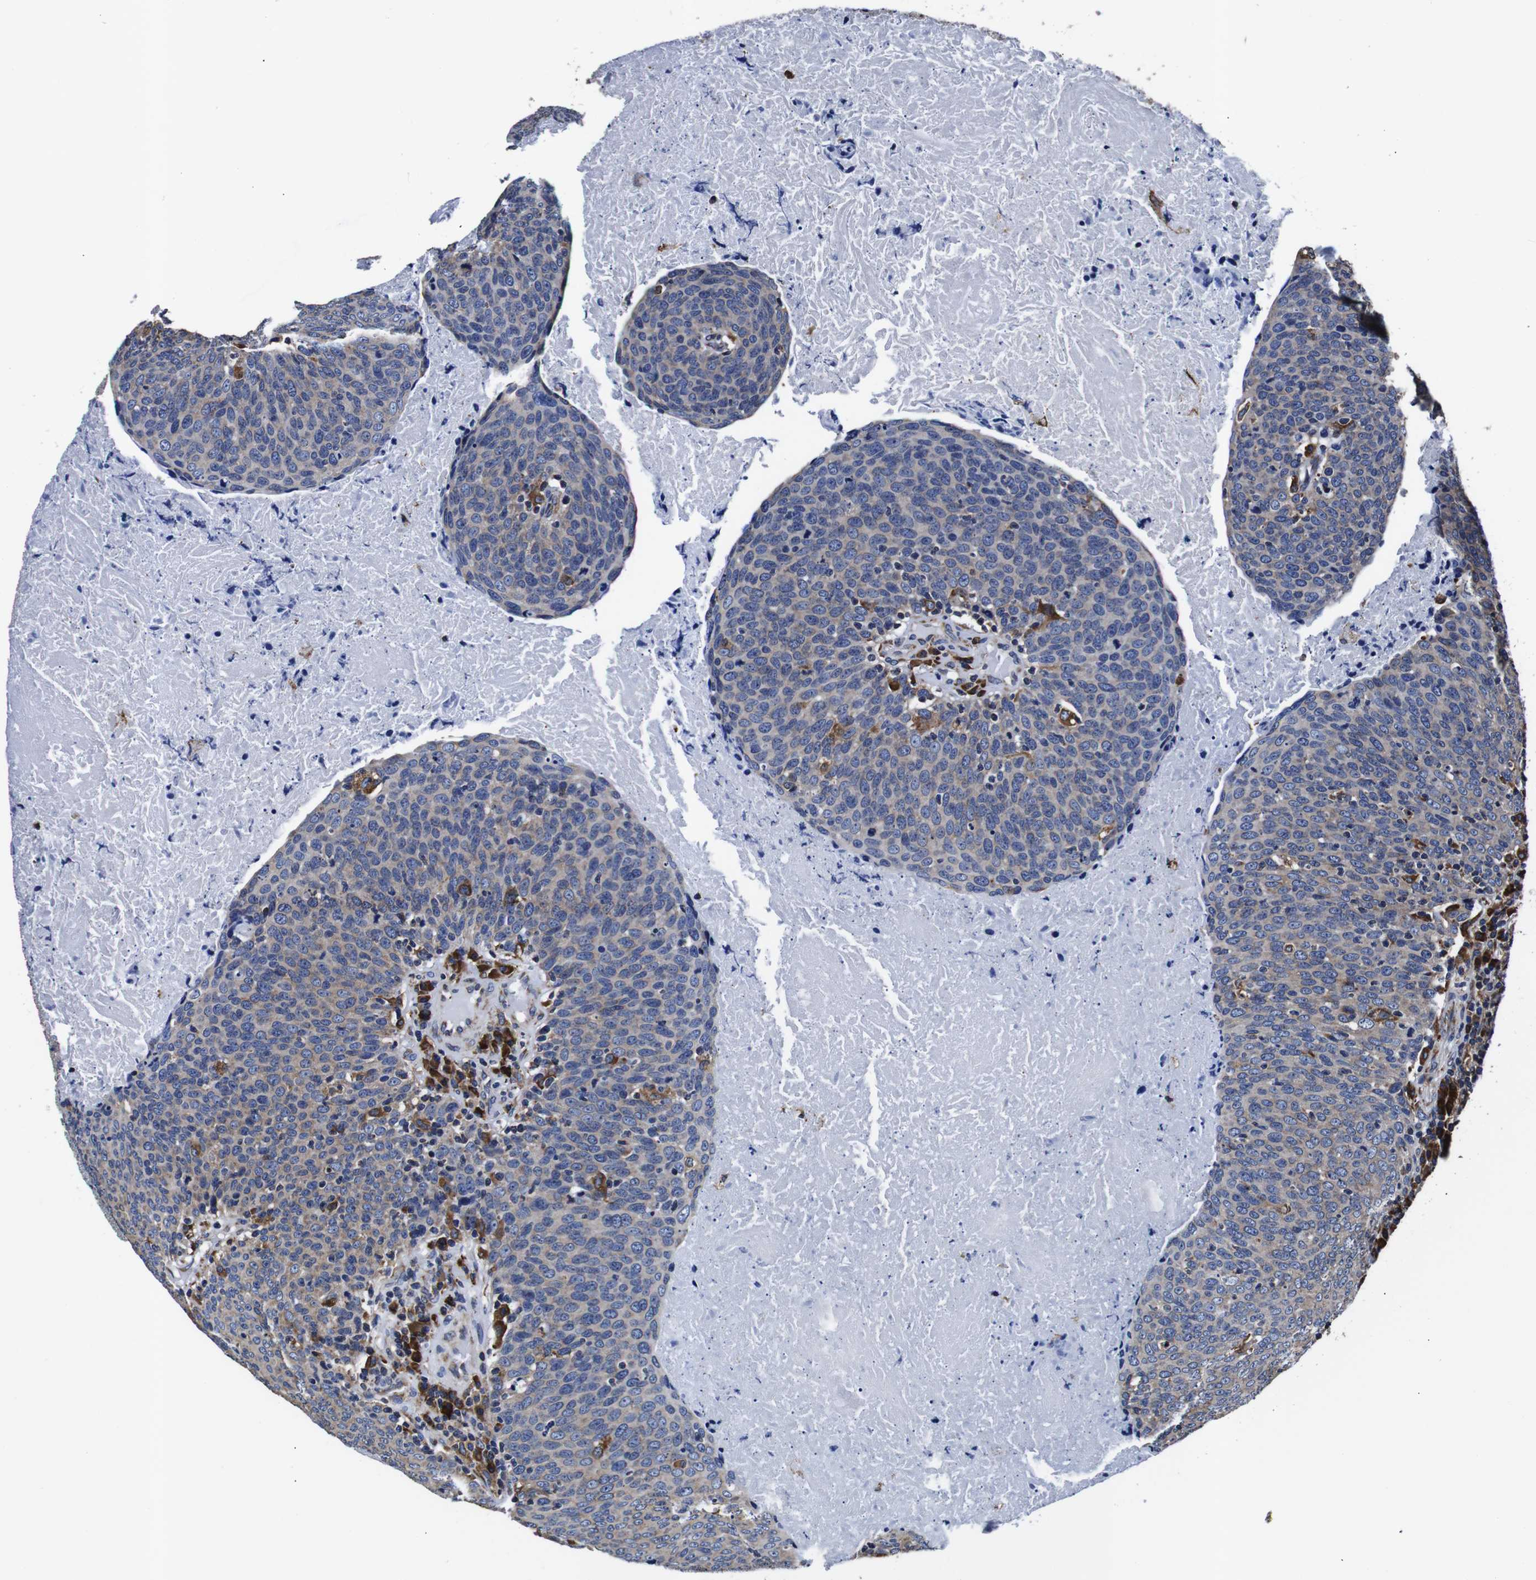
{"staining": {"intensity": "negative", "quantity": "none", "location": "none"}, "tissue": "head and neck cancer", "cell_type": "Tumor cells", "image_type": "cancer", "snomed": [{"axis": "morphology", "description": "Squamous cell carcinoma, NOS"}, {"axis": "morphology", "description": "Squamous cell carcinoma, metastatic, NOS"}, {"axis": "topography", "description": "Lymph node"}, {"axis": "topography", "description": "Head-Neck"}], "caption": "Image shows no protein staining in tumor cells of squamous cell carcinoma (head and neck) tissue.", "gene": "PPIB", "patient": {"sex": "male", "age": 62}}